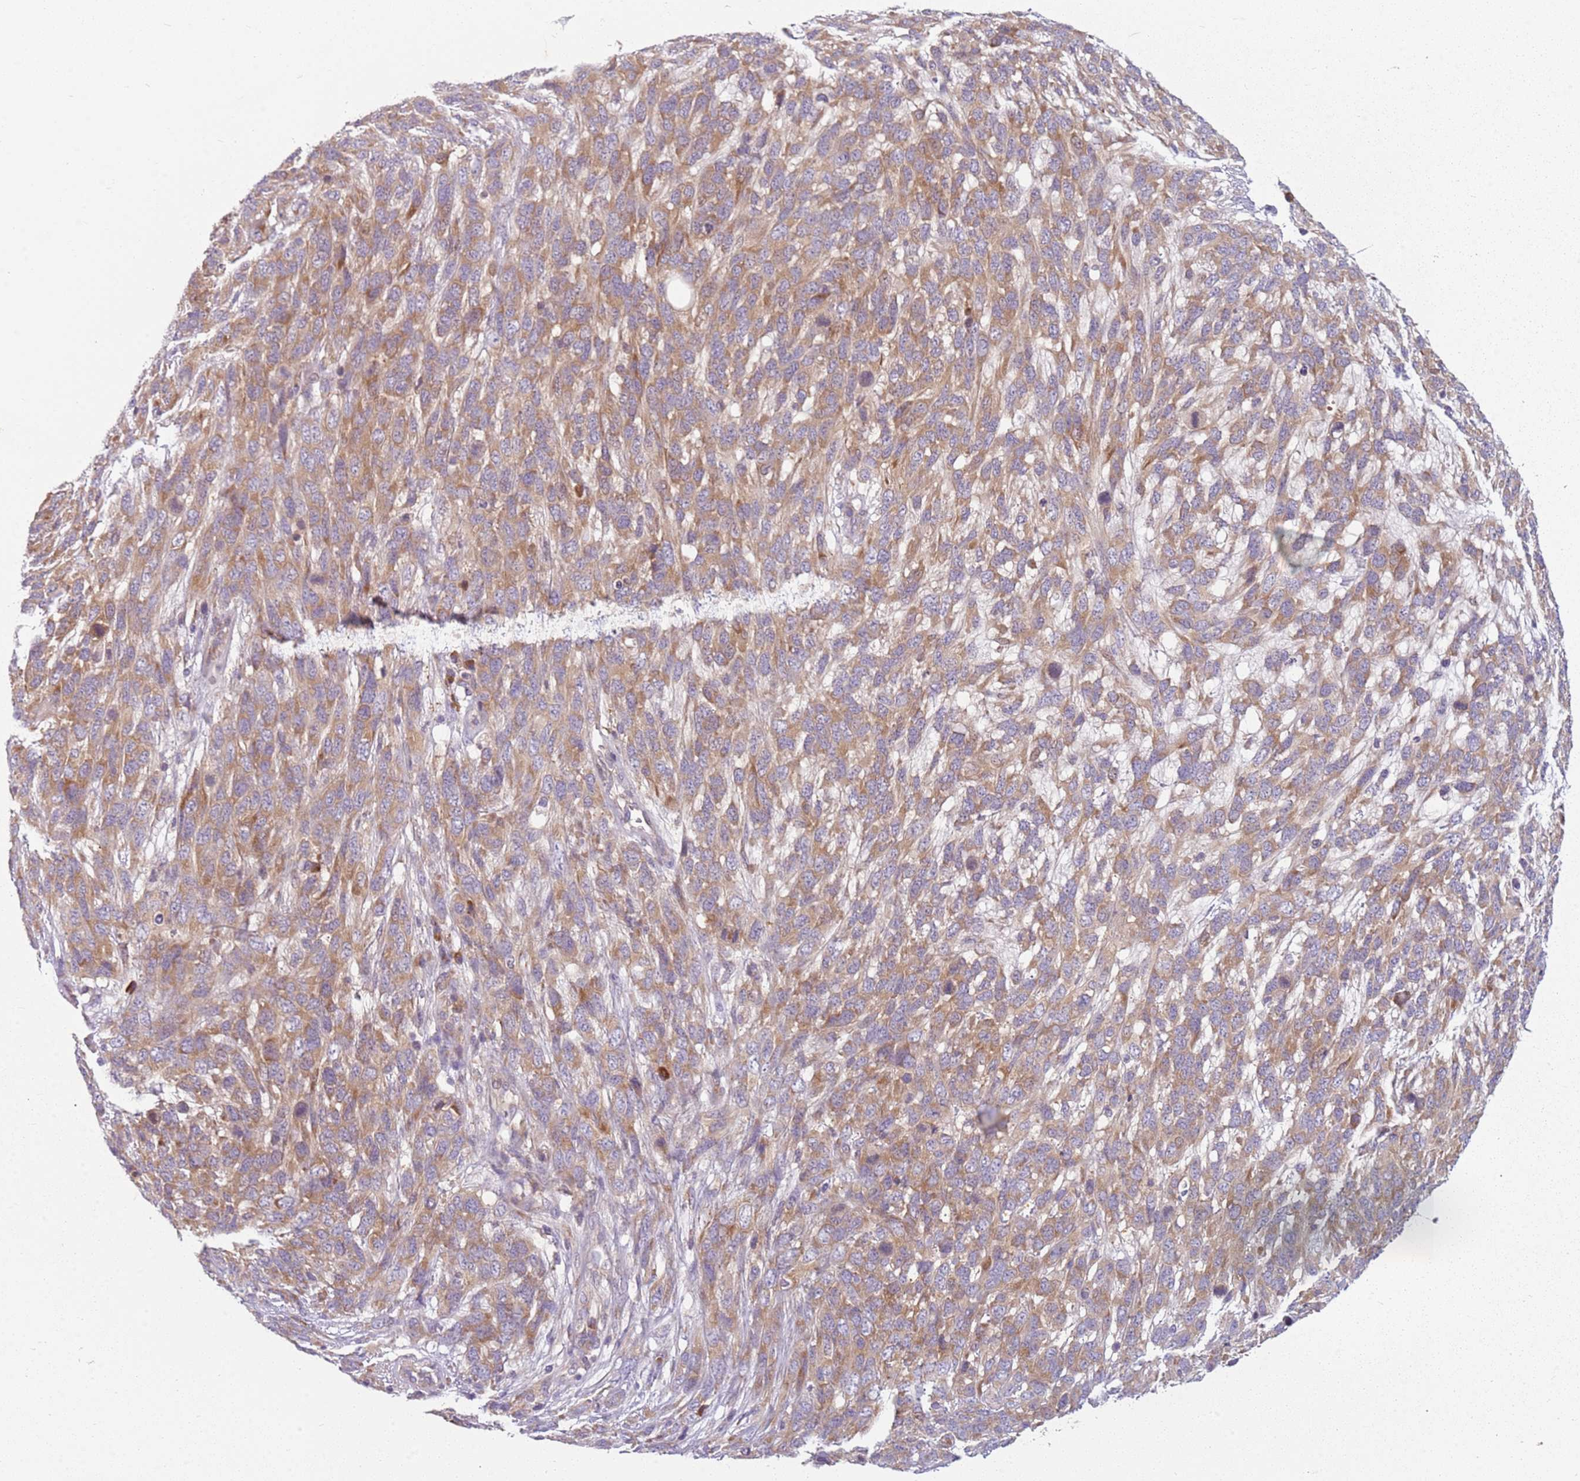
{"staining": {"intensity": "moderate", "quantity": "25%-75%", "location": "cytoplasmic/membranous"}, "tissue": "melanoma", "cell_type": "Tumor cells", "image_type": "cancer", "snomed": [{"axis": "morphology", "description": "Normal morphology"}, {"axis": "morphology", "description": "Malignant melanoma, NOS"}, {"axis": "topography", "description": "Skin"}], "caption": "This is a histology image of immunohistochemistry staining of melanoma, which shows moderate staining in the cytoplasmic/membranous of tumor cells.", "gene": "RPS28", "patient": {"sex": "female", "age": 72}}